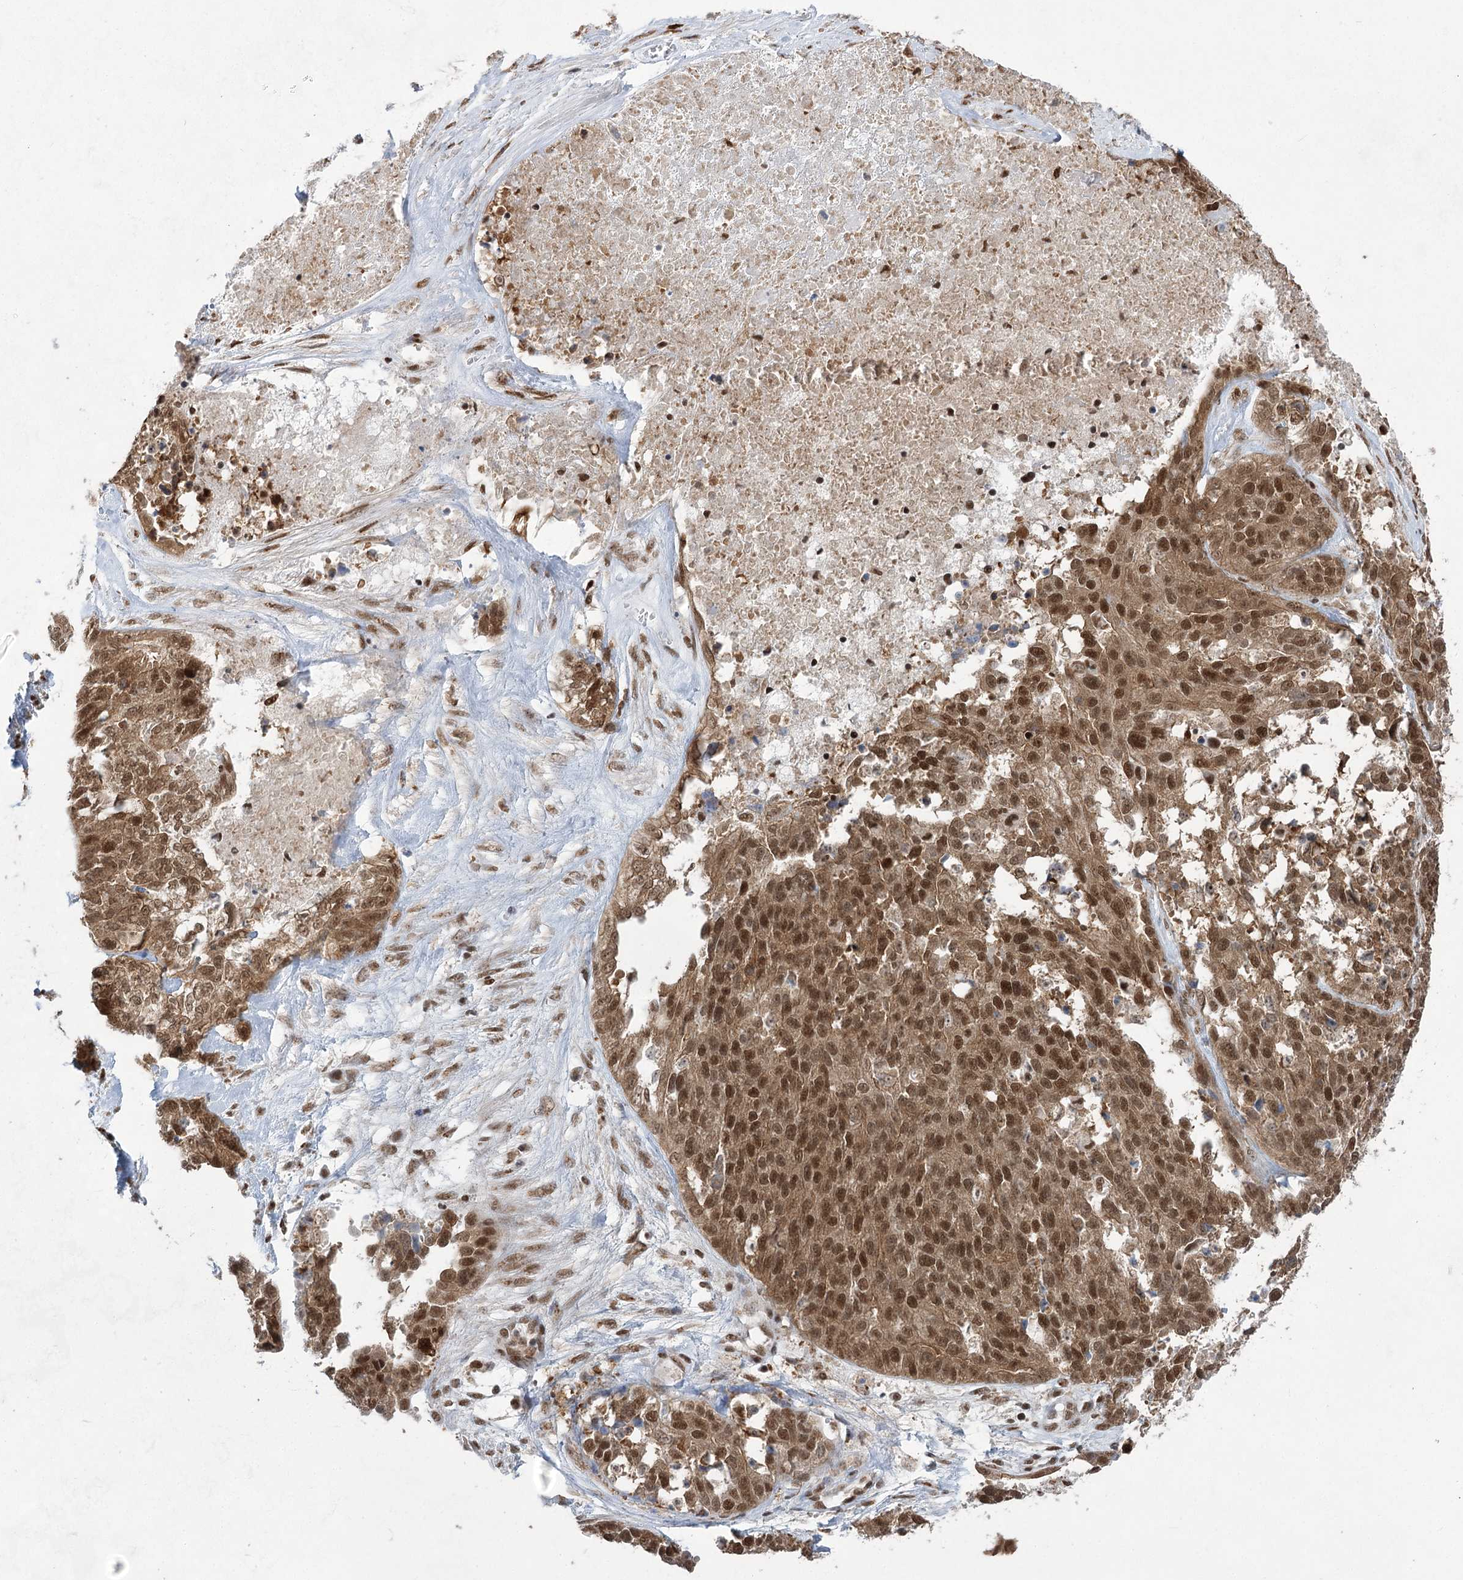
{"staining": {"intensity": "moderate", "quantity": ">75%", "location": "cytoplasmic/membranous,nuclear"}, "tissue": "ovarian cancer", "cell_type": "Tumor cells", "image_type": "cancer", "snomed": [{"axis": "morphology", "description": "Cystadenocarcinoma, serous, NOS"}, {"axis": "topography", "description": "Ovary"}], "caption": "A high-resolution micrograph shows immunohistochemistry staining of ovarian serous cystadenocarcinoma, which displays moderate cytoplasmic/membranous and nuclear staining in approximately >75% of tumor cells.", "gene": "ZCCHC8", "patient": {"sex": "female", "age": 44}}